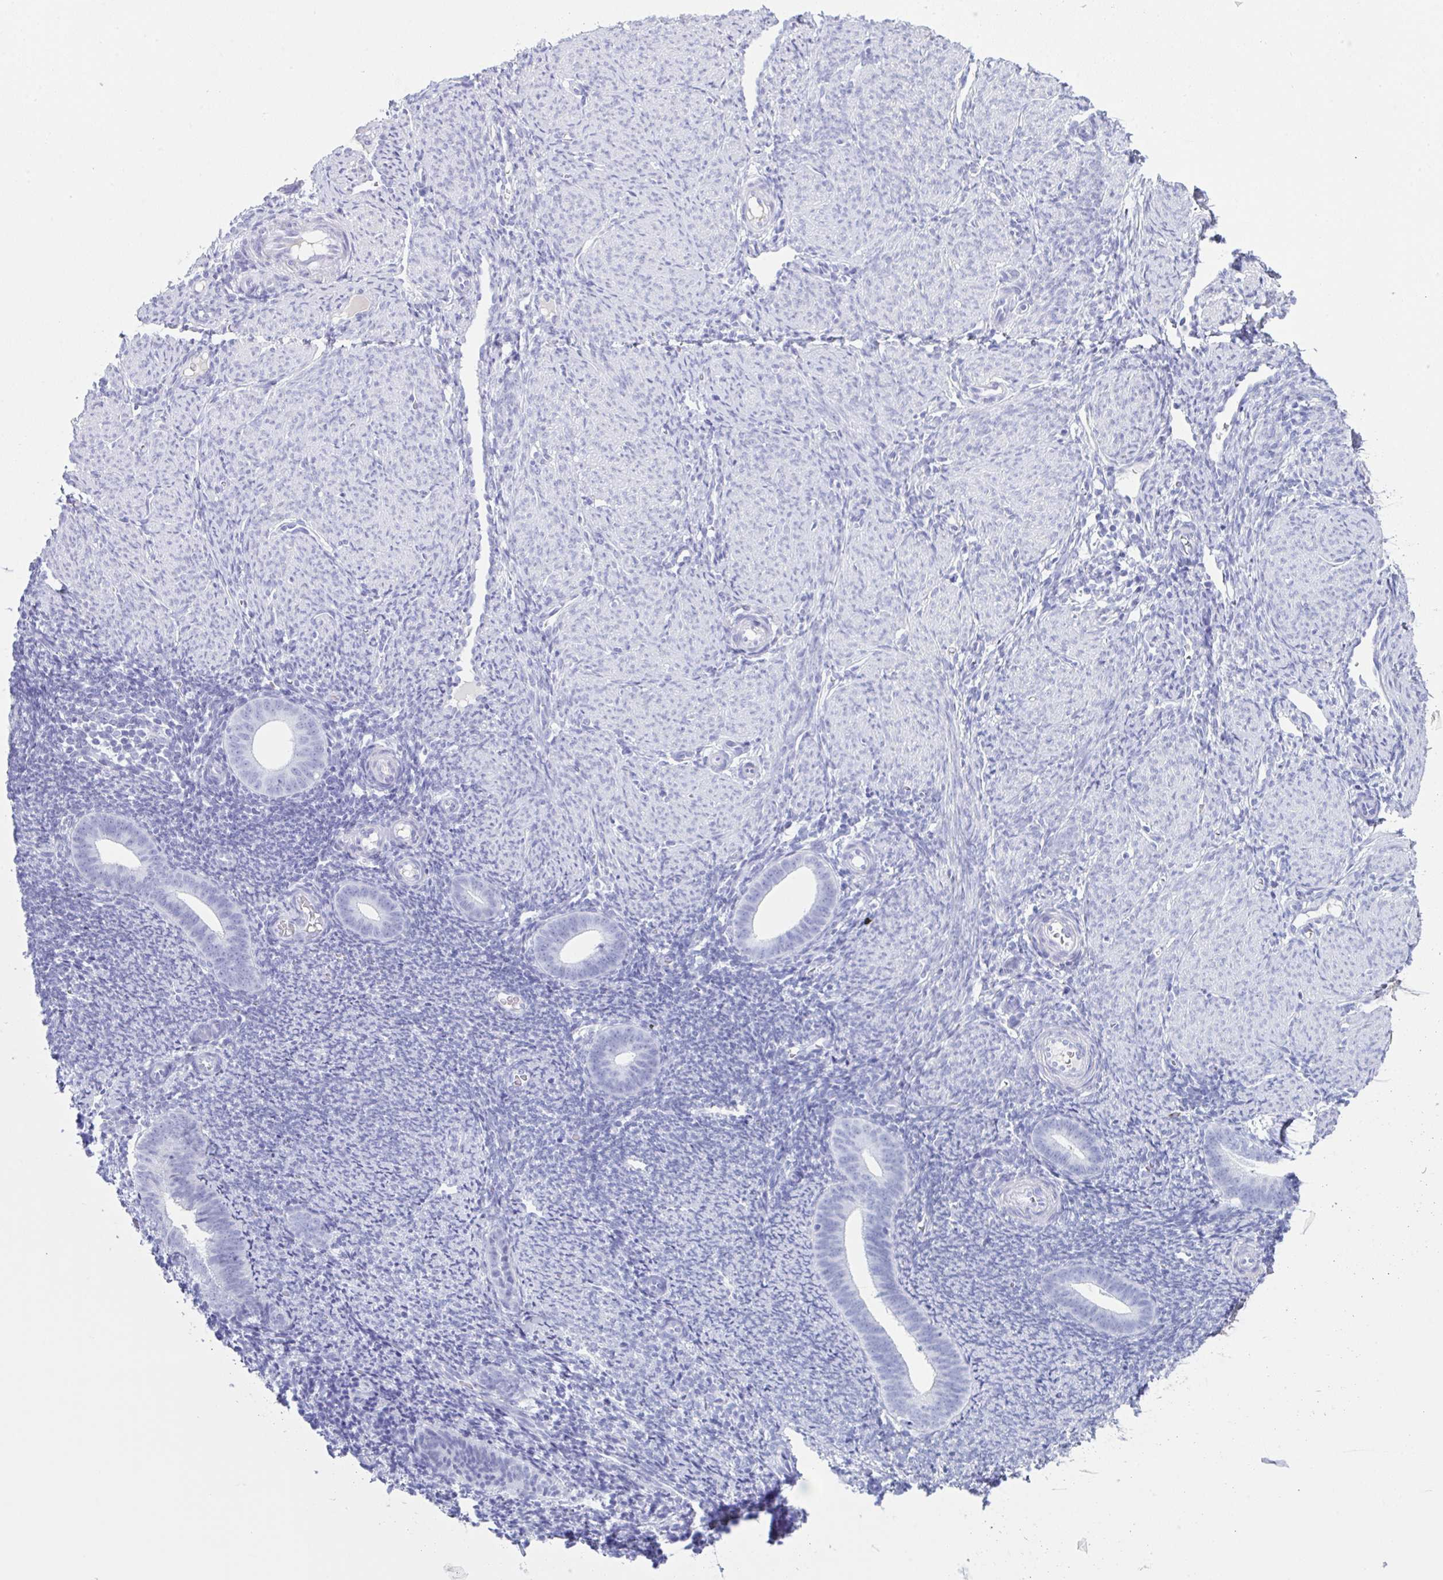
{"staining": {"intensity": "negative", "quantity": "none", "location": "none"}, "tissue": "endometrium", "cell_type": "Cells in endometrial stroma", "image_type": "normal", "snomed": [{"axis": "morphology", "description": "Normal tissue, NOS"}, {"axis": "topography", "description": "Endometrium"}], "caption": "This micrograph is of benign endometrium stained with immunohistochemistry (IHC) to label a protein in brown with the nuclei are counter-stained blue. There is no expression in cells in endometrial stroma. (DAB (3,3'-diaminobenzidine) immunohistochemistry (IHC), high magnification).", "gene": "JCHAIN", "patient": {"sex": "female", "age": 39}}